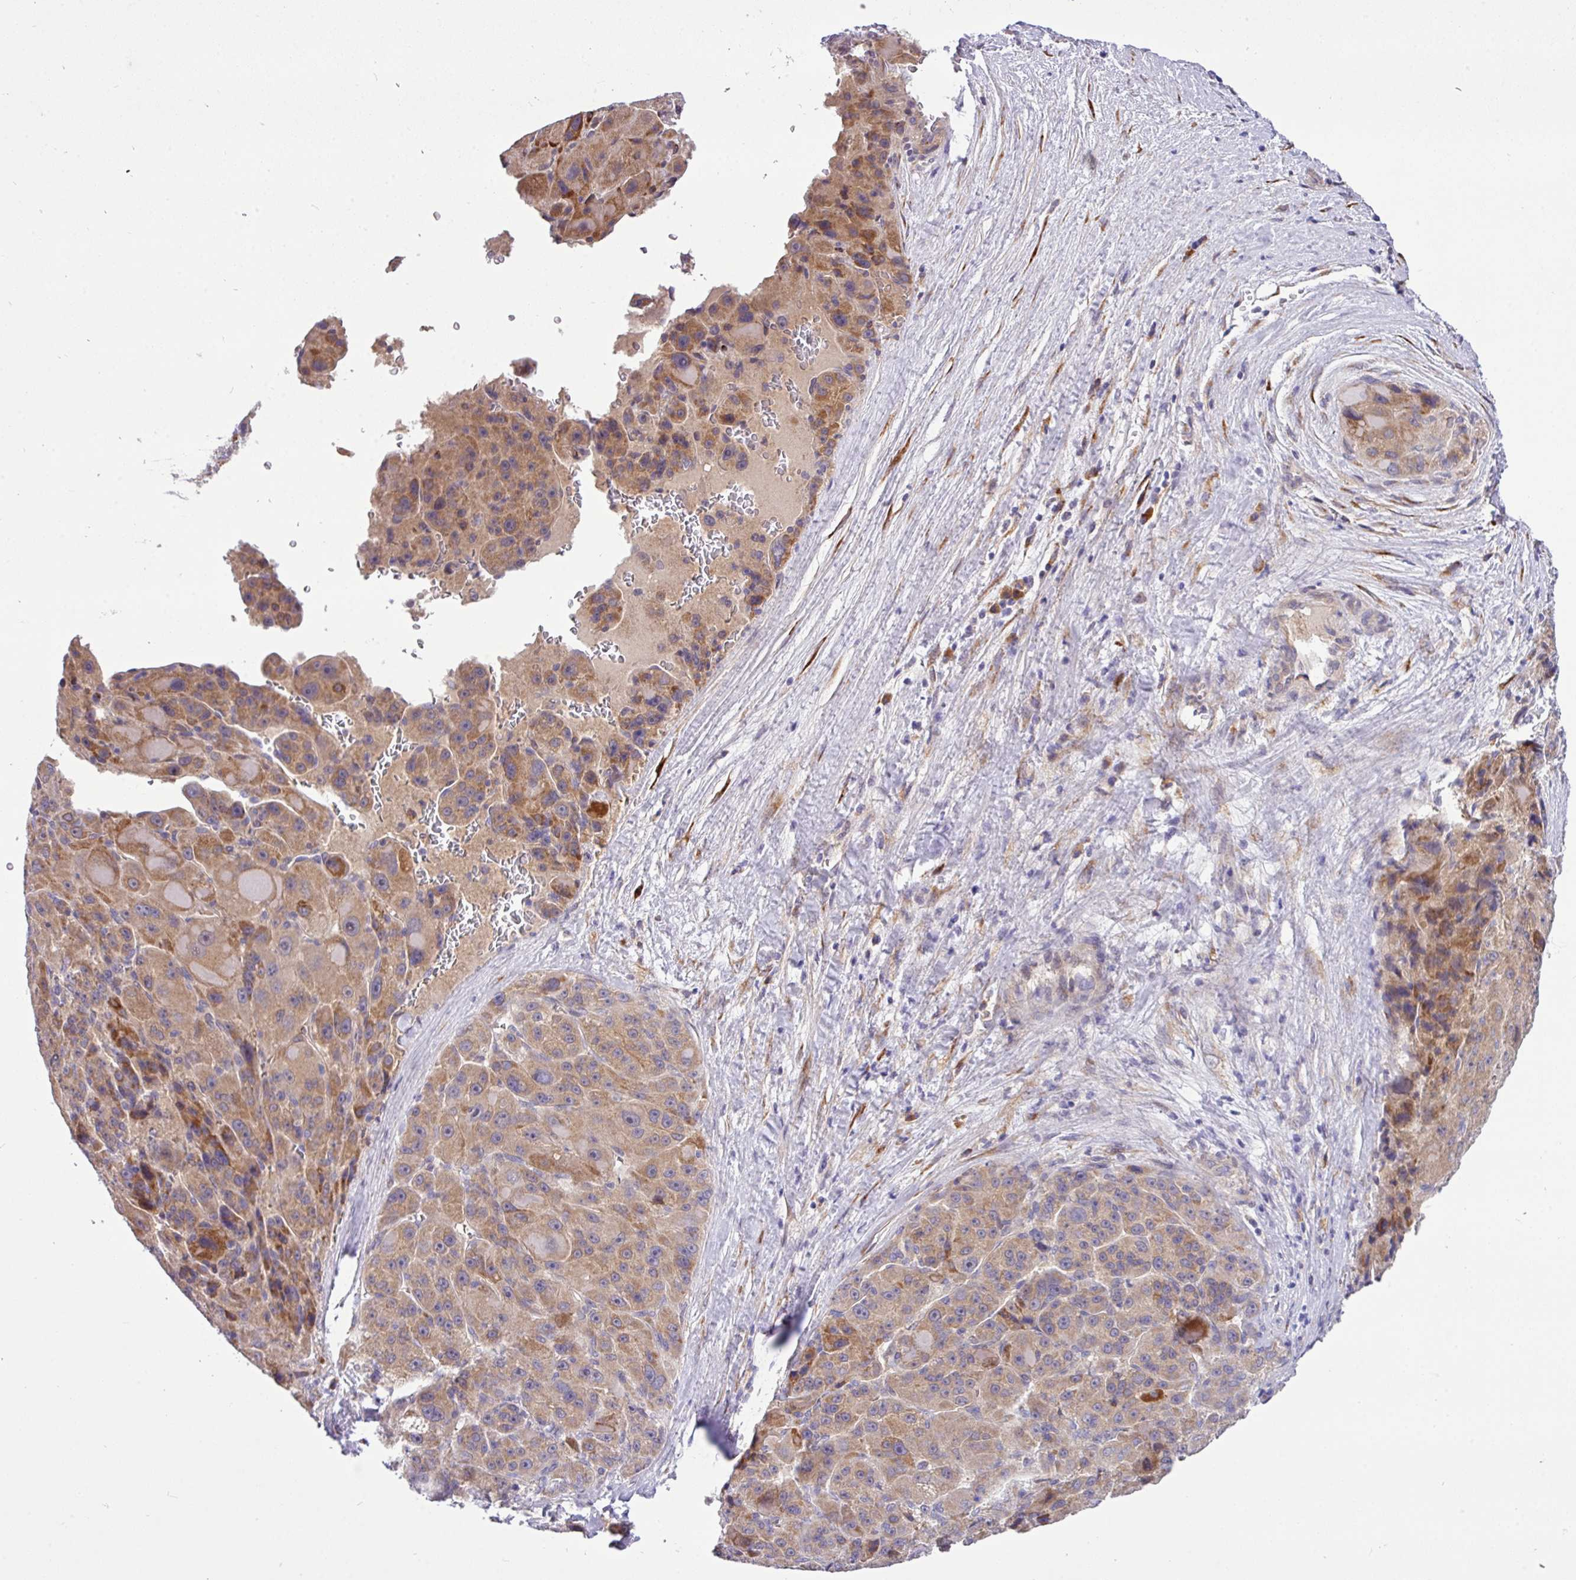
{"staining": {"intensity": "moderate", "quantity": ">75%", "location": "cytoplasmic/membranous"}, "tissue": "liver cancer", "cell_type": "Tumor cells", "image_type": "cancer", "snomed": [{"axis": "morphology", "description": "Carcinoma, Hepatocellular, NOS"}, {"axis": "topography", "description": "Liver"}], "caption": "Human liver cancer stained for a protein (brown) displays moderate cytoplasmic/membranous positive staining in about >75% of tumor cells.", "gene": "TM2D2", "patient": {"sex": "male", "age": 76}}